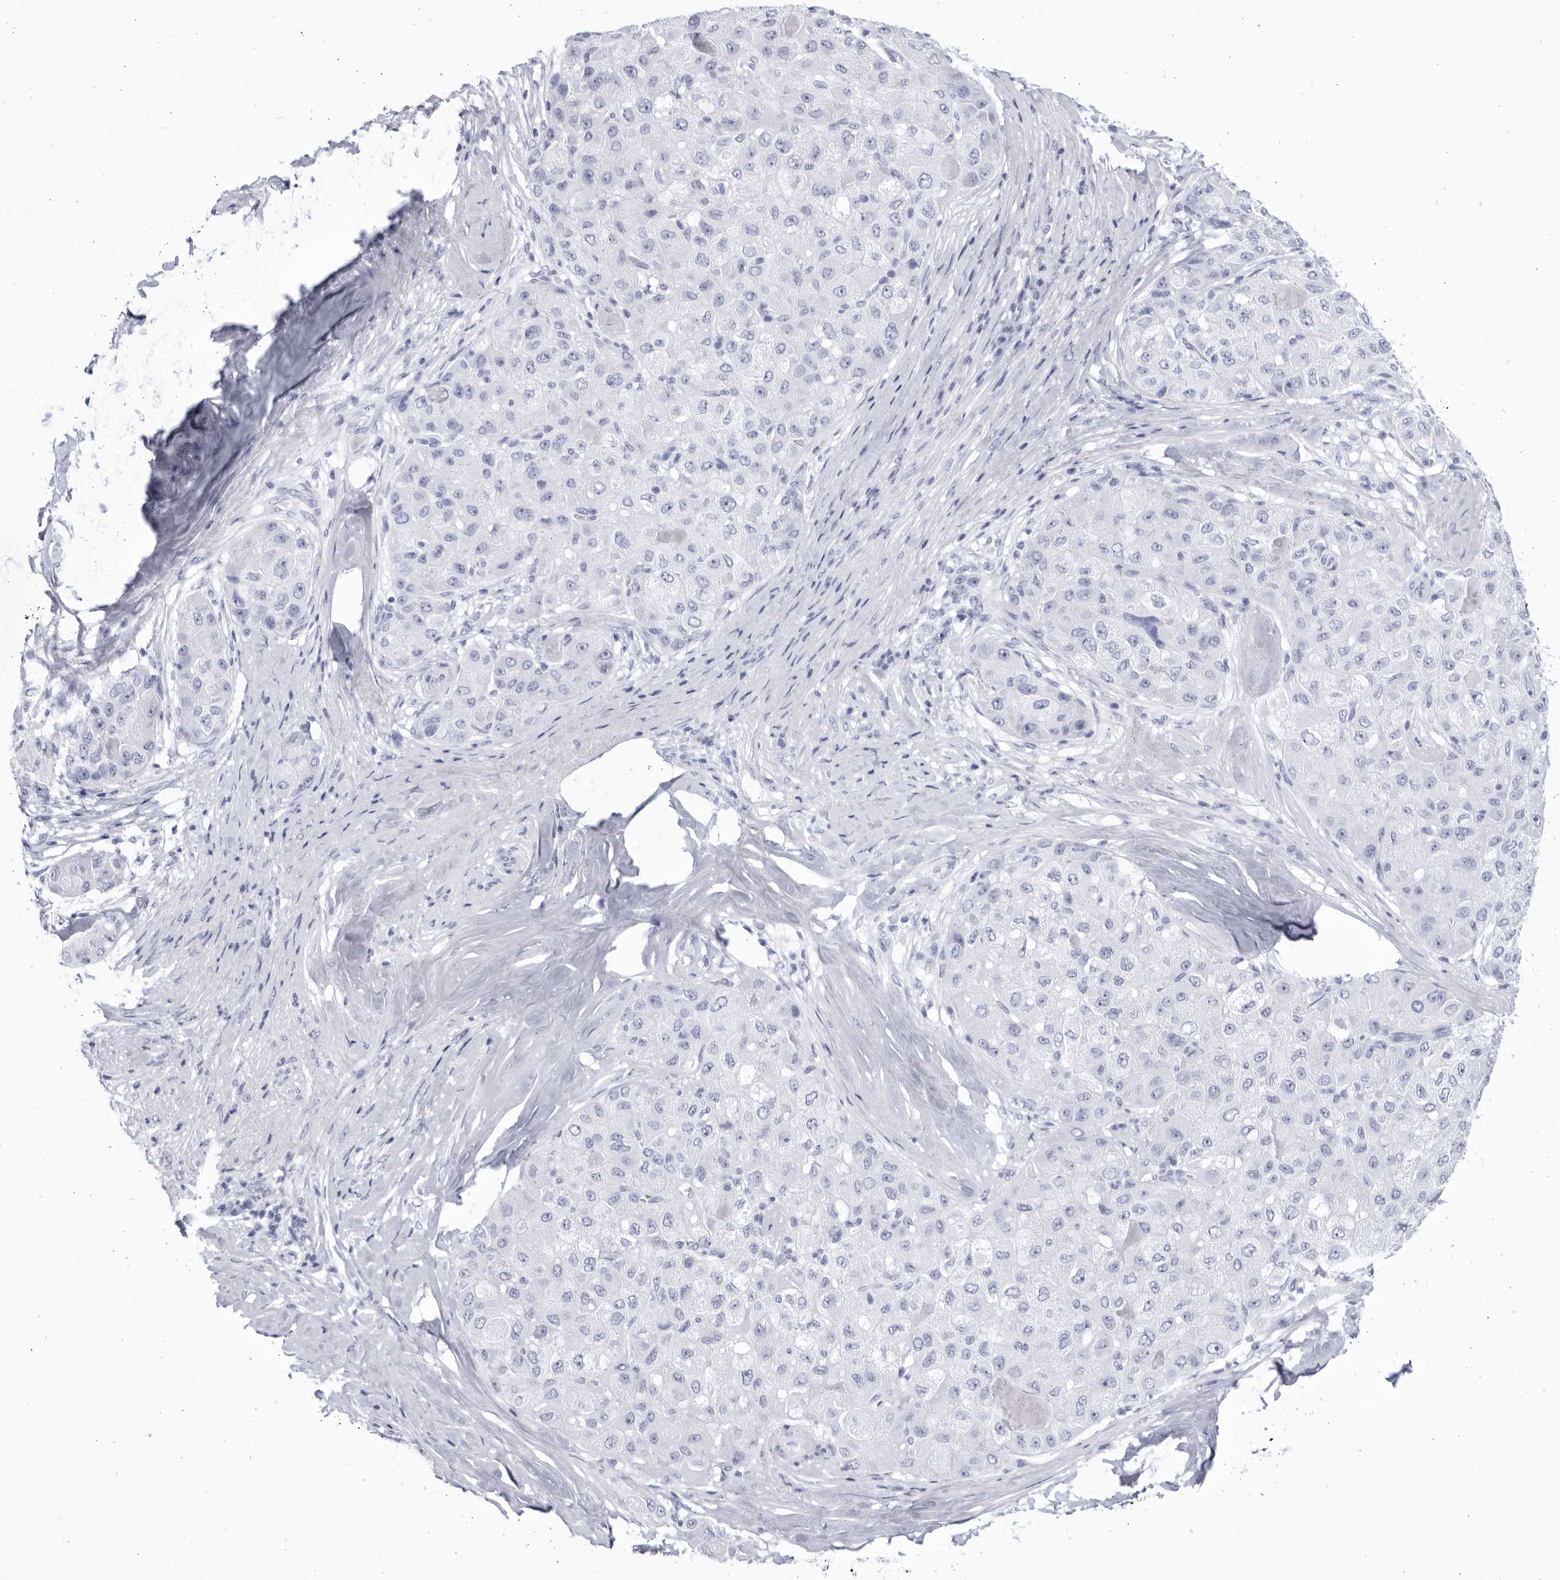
{"staining": {"intensity": "negative", "quantity": "none", "location": "none"}, "tissue": "liver cancer", "cell_type": "Tumor cells", "image_type": "cancer", "snomed": [{"axis": "morphology", "description": "Carcinoma, Hepatocellular, NOS"}, {"axis": "topography", "description": "Liver"}], "caption": "Immunohistochemistry (IHC) of human liver cancer displays no staining in tumor cells.", "gene": "CCDC181", "patient": {"sex": "male", "age": 80}}